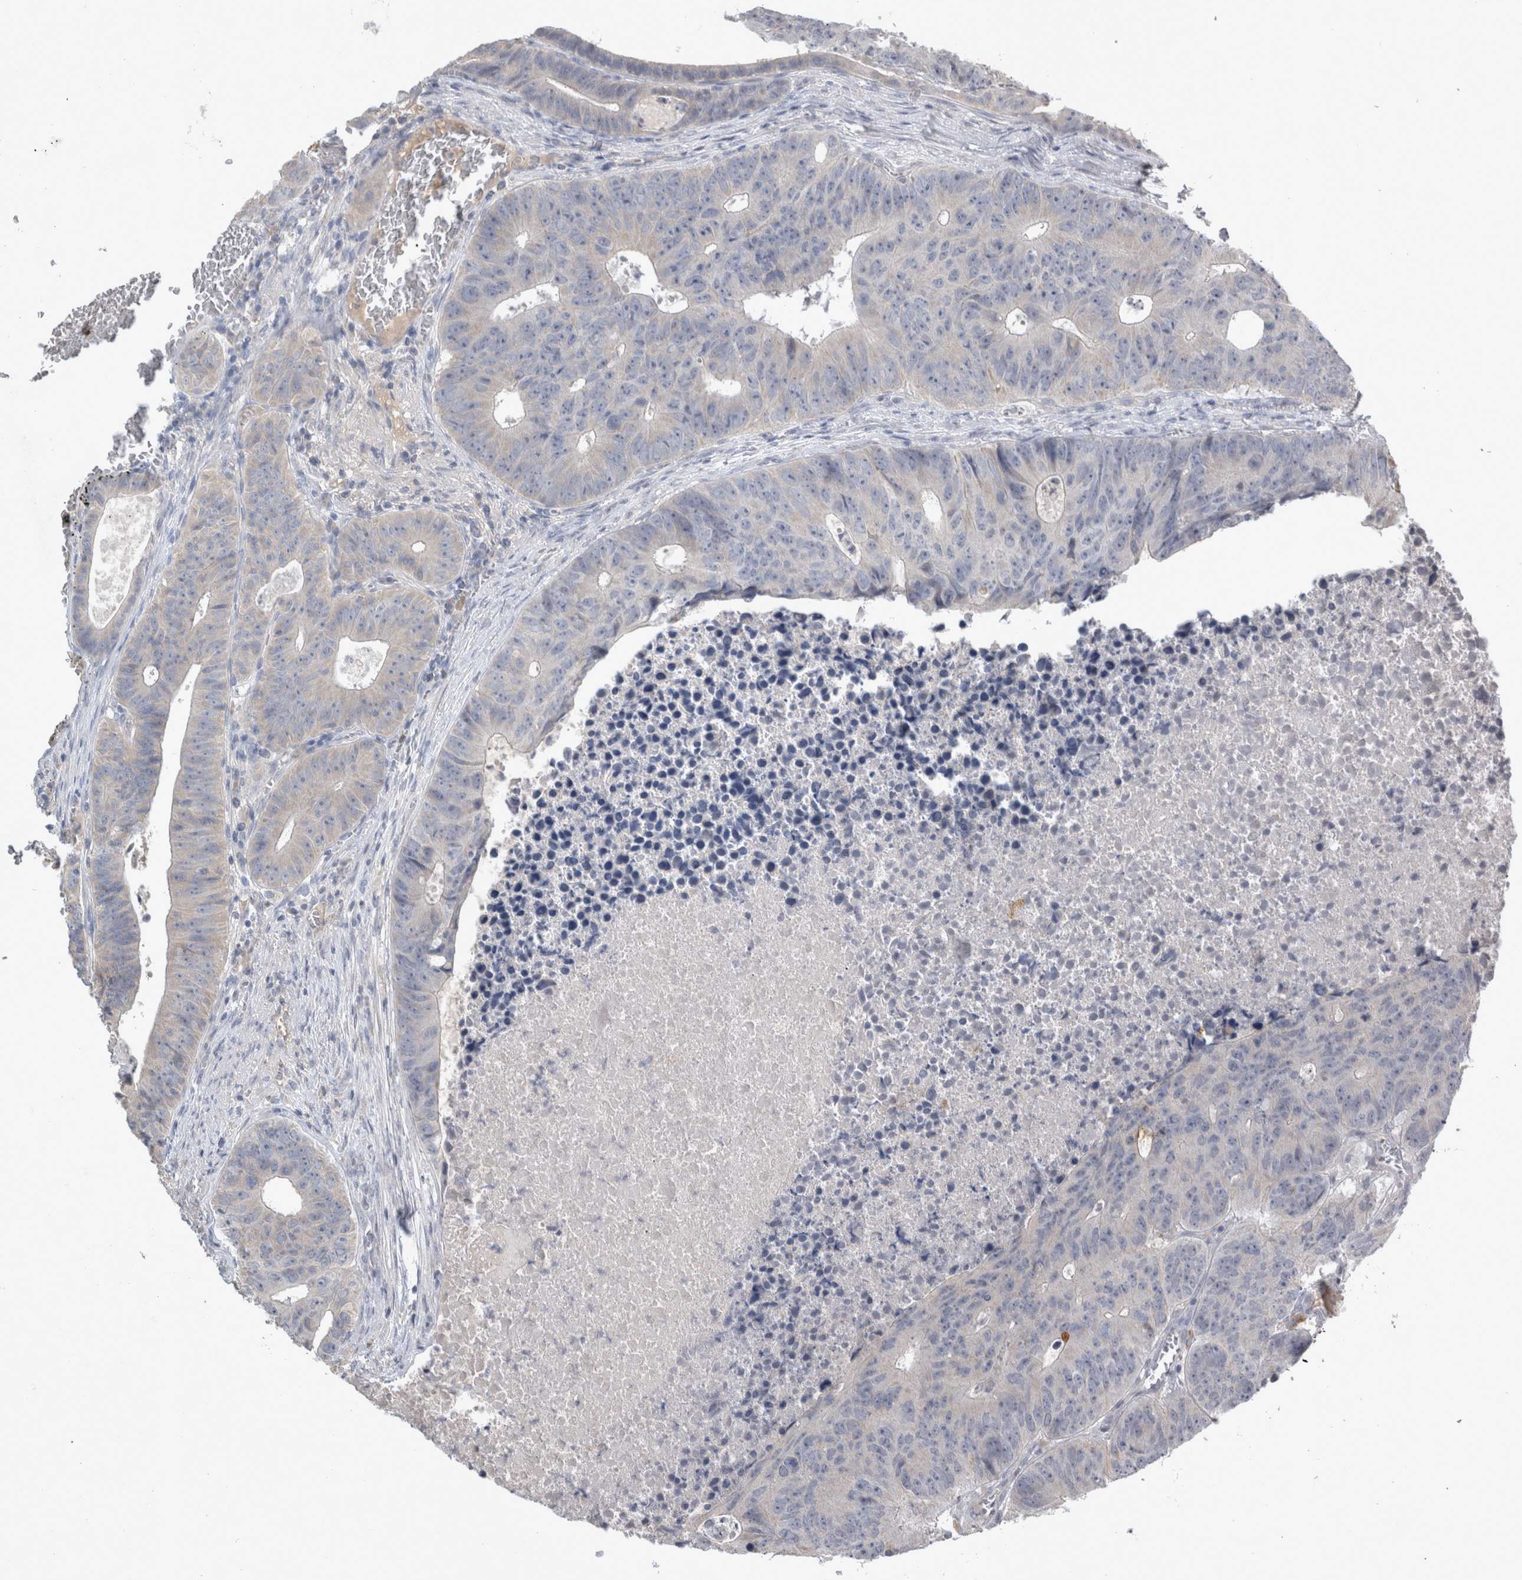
{"staining": {"intensity": "negative", "quantity": "none", "location": "none"}, "tissue": "colorectal cancer", "cell_type": "Tumor cells", "image_type": "cancer", "snomed": [{"axis": "morphology", "description": "Adenocarcinoma, NOS"}, {"axis": "topography", "description": "Colon"}], "caption": "Immunohistochemistry of colorectal cancer displays no staining in tumor cells.", "gene": "SLC22A11", "patient": {"sex": "male", "age": 87}}